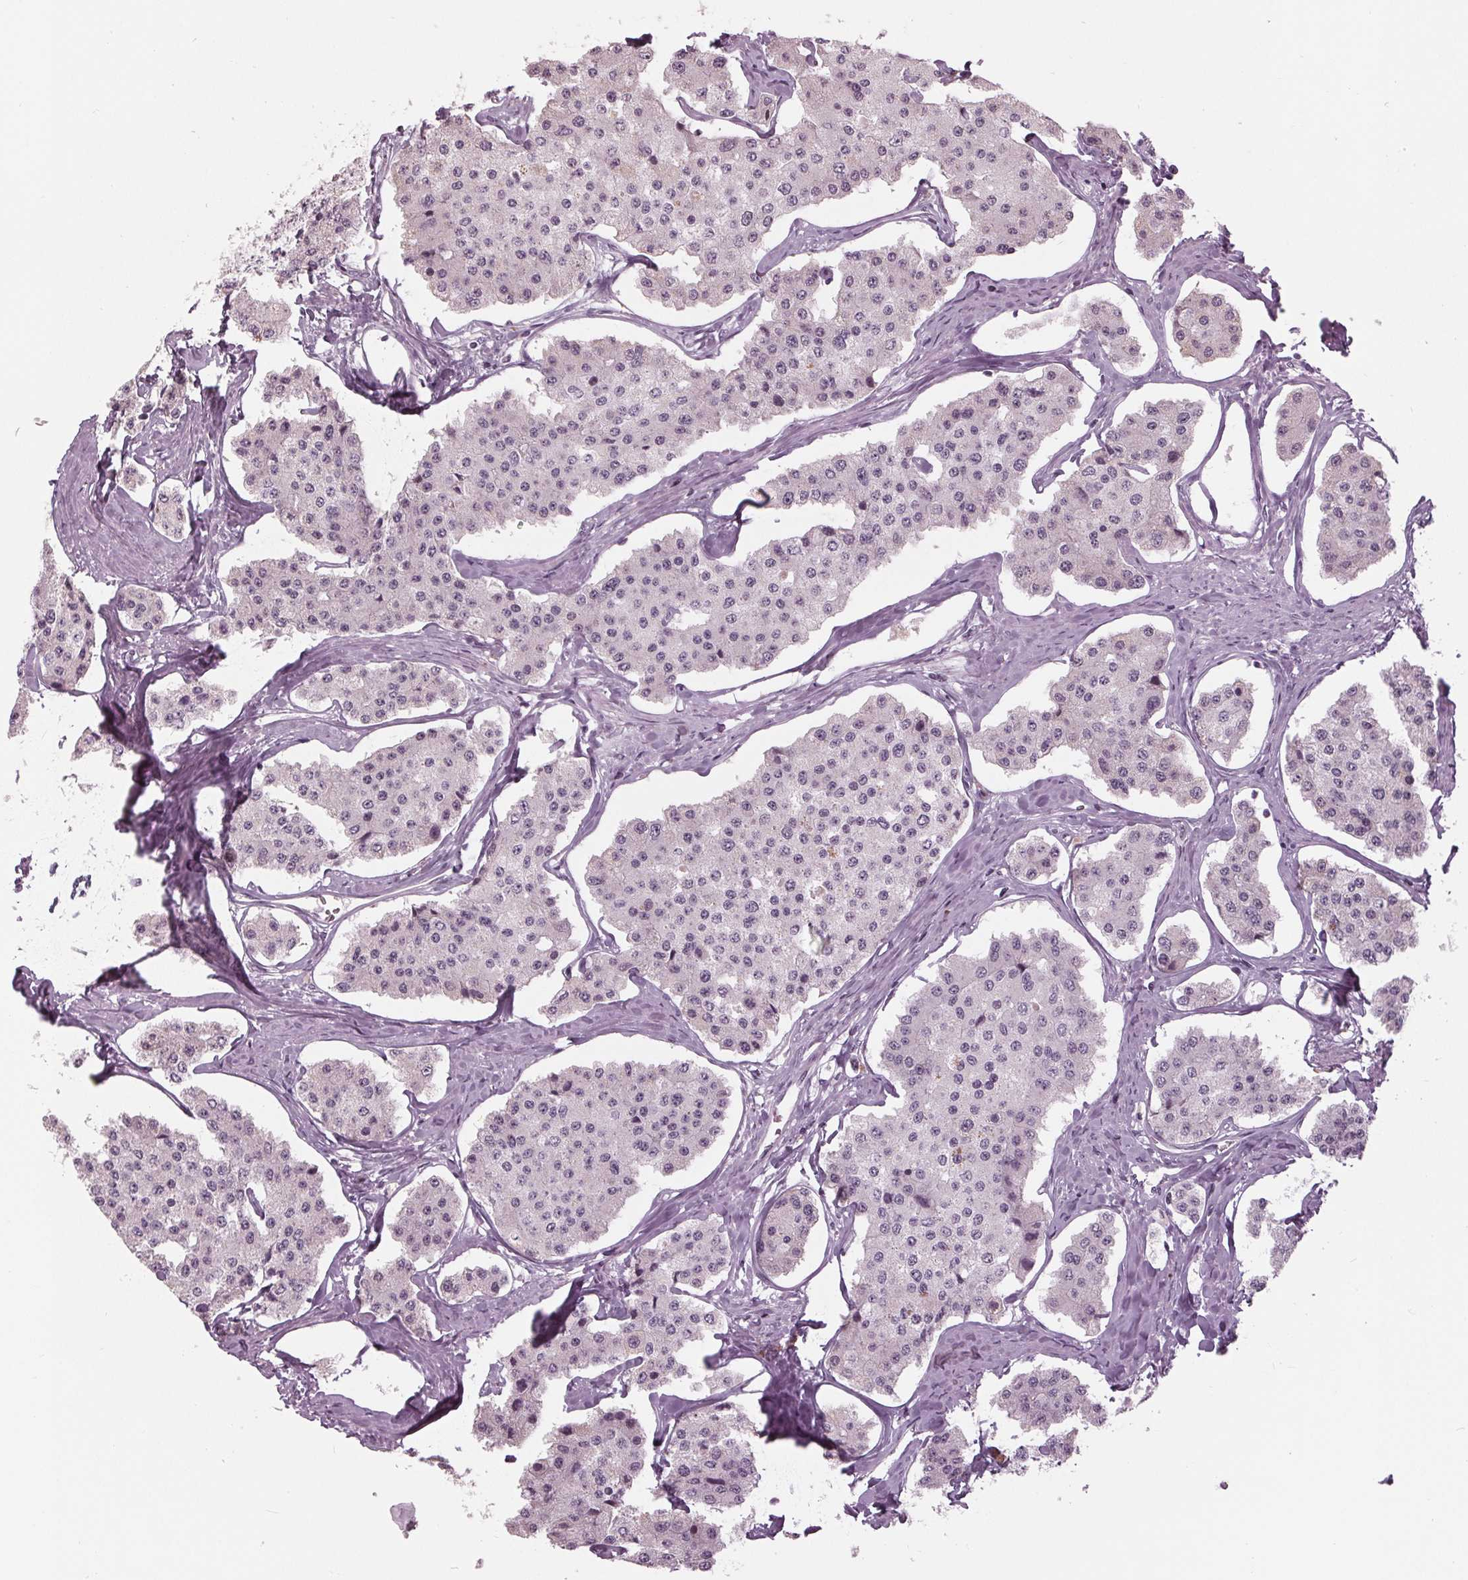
{"staining": {"intensity": "negative", "quantity": "none", "location": "none"}, "tissue": "carcinoid", "cell_type": "Tumor cells", "image_type": "cancer", "snomed": [{"axis": "morphology", "description": "Carcinoid, malignant, NOS"}, {"axis": "topography", "description": "Small intestine"}], "caption": "Carcinoid (malignant) was stained to show a protein in brown. There is no significant expression in tumor cells.", "gene": "ADPRHL1", "patient": {"sex": "female", "age": 65}}